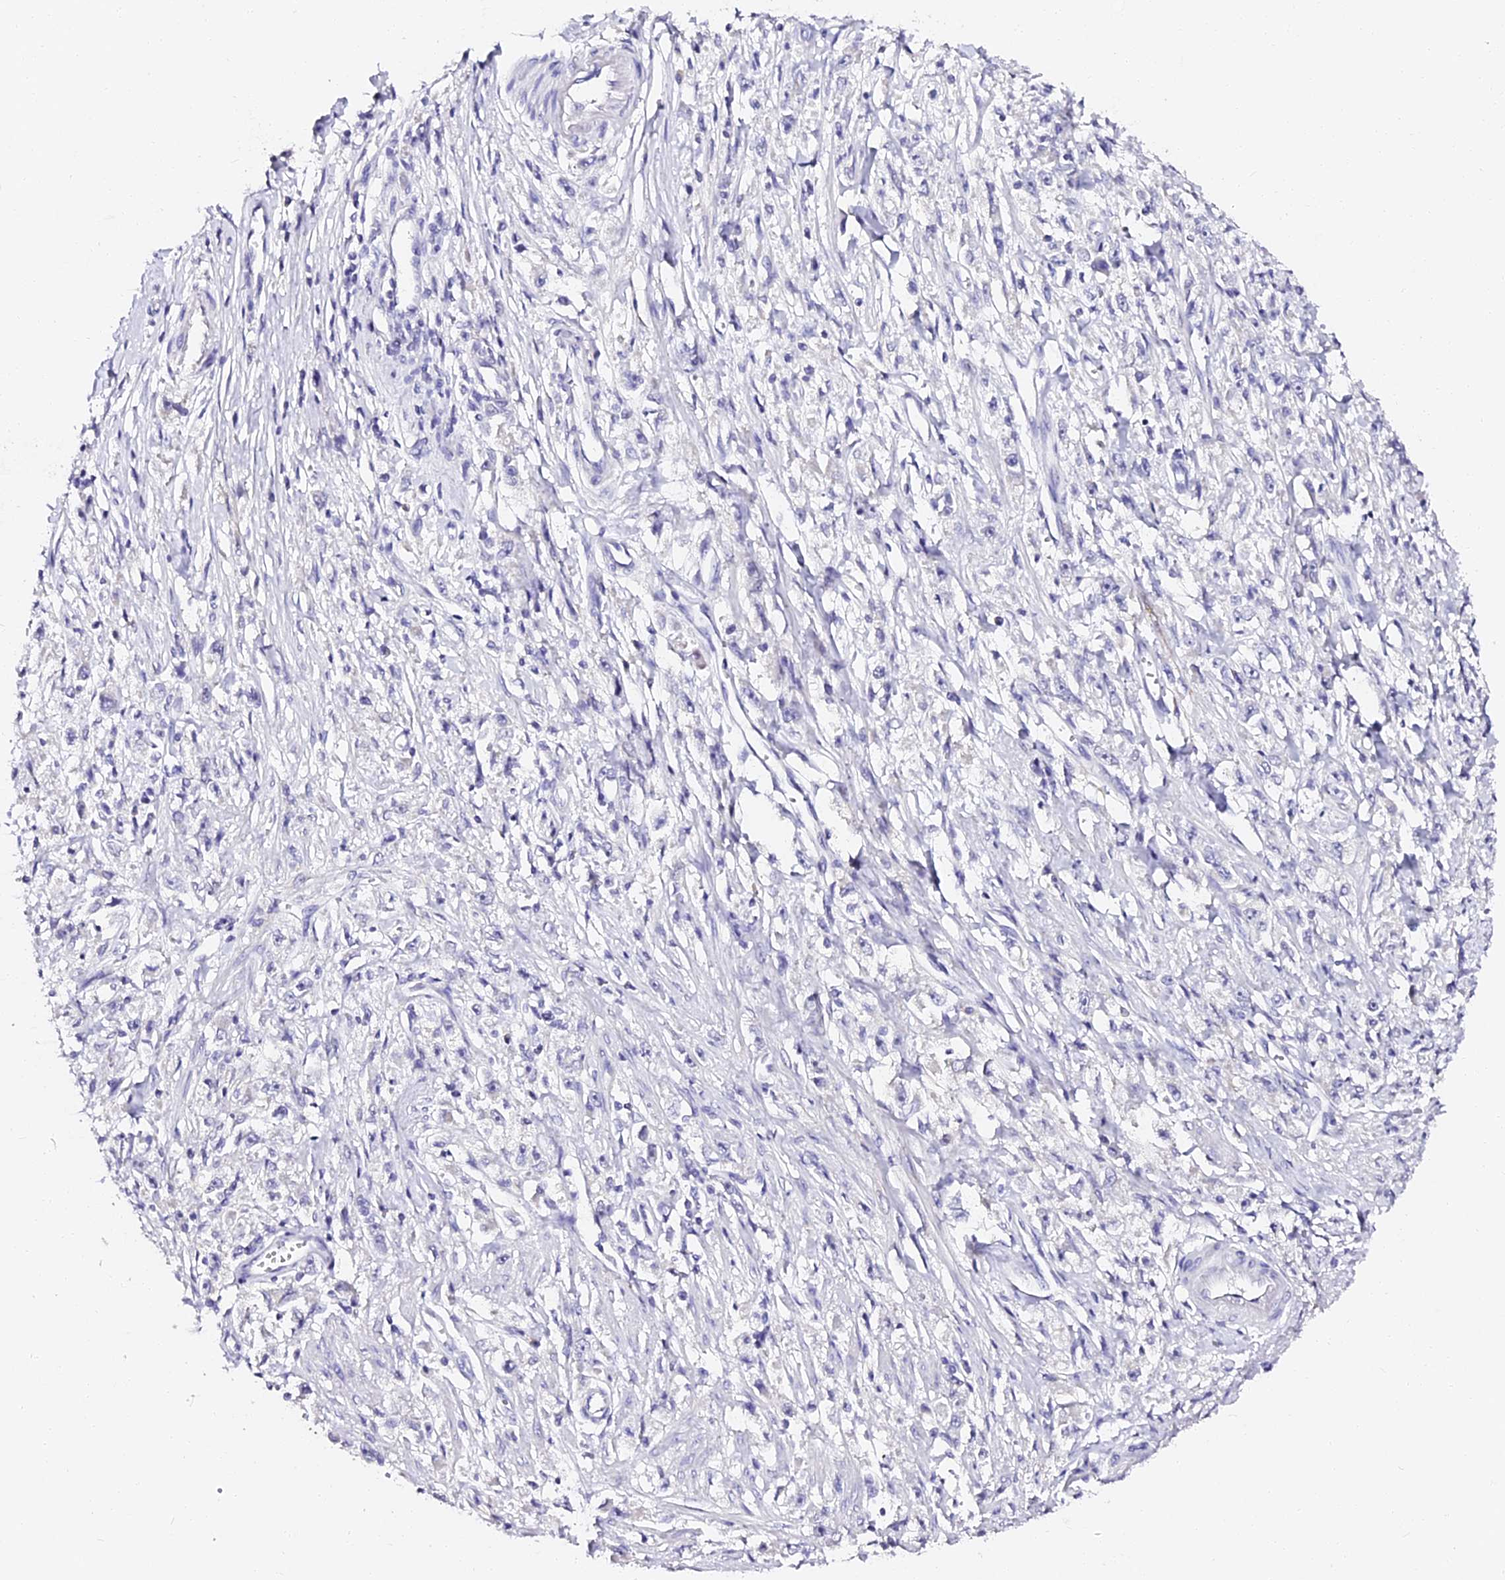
{"staining": {"intensity": "negative", "quantity": "none", "location": "none"}, "tissue": "stomach cancer", "cell_type": "Tumor cells", "image_type": "cancer", "snomed": [{"axis": "morphology", "description": "Adenocarcinoma, NOS"}, {"axis": "topography", "description": "Stomach"}], "caption": "Image shows no significant protein staining in tumor cells of stomach cancer.", "gene": "VPS33B", "patient": {"sex": "female", "age": 59}}